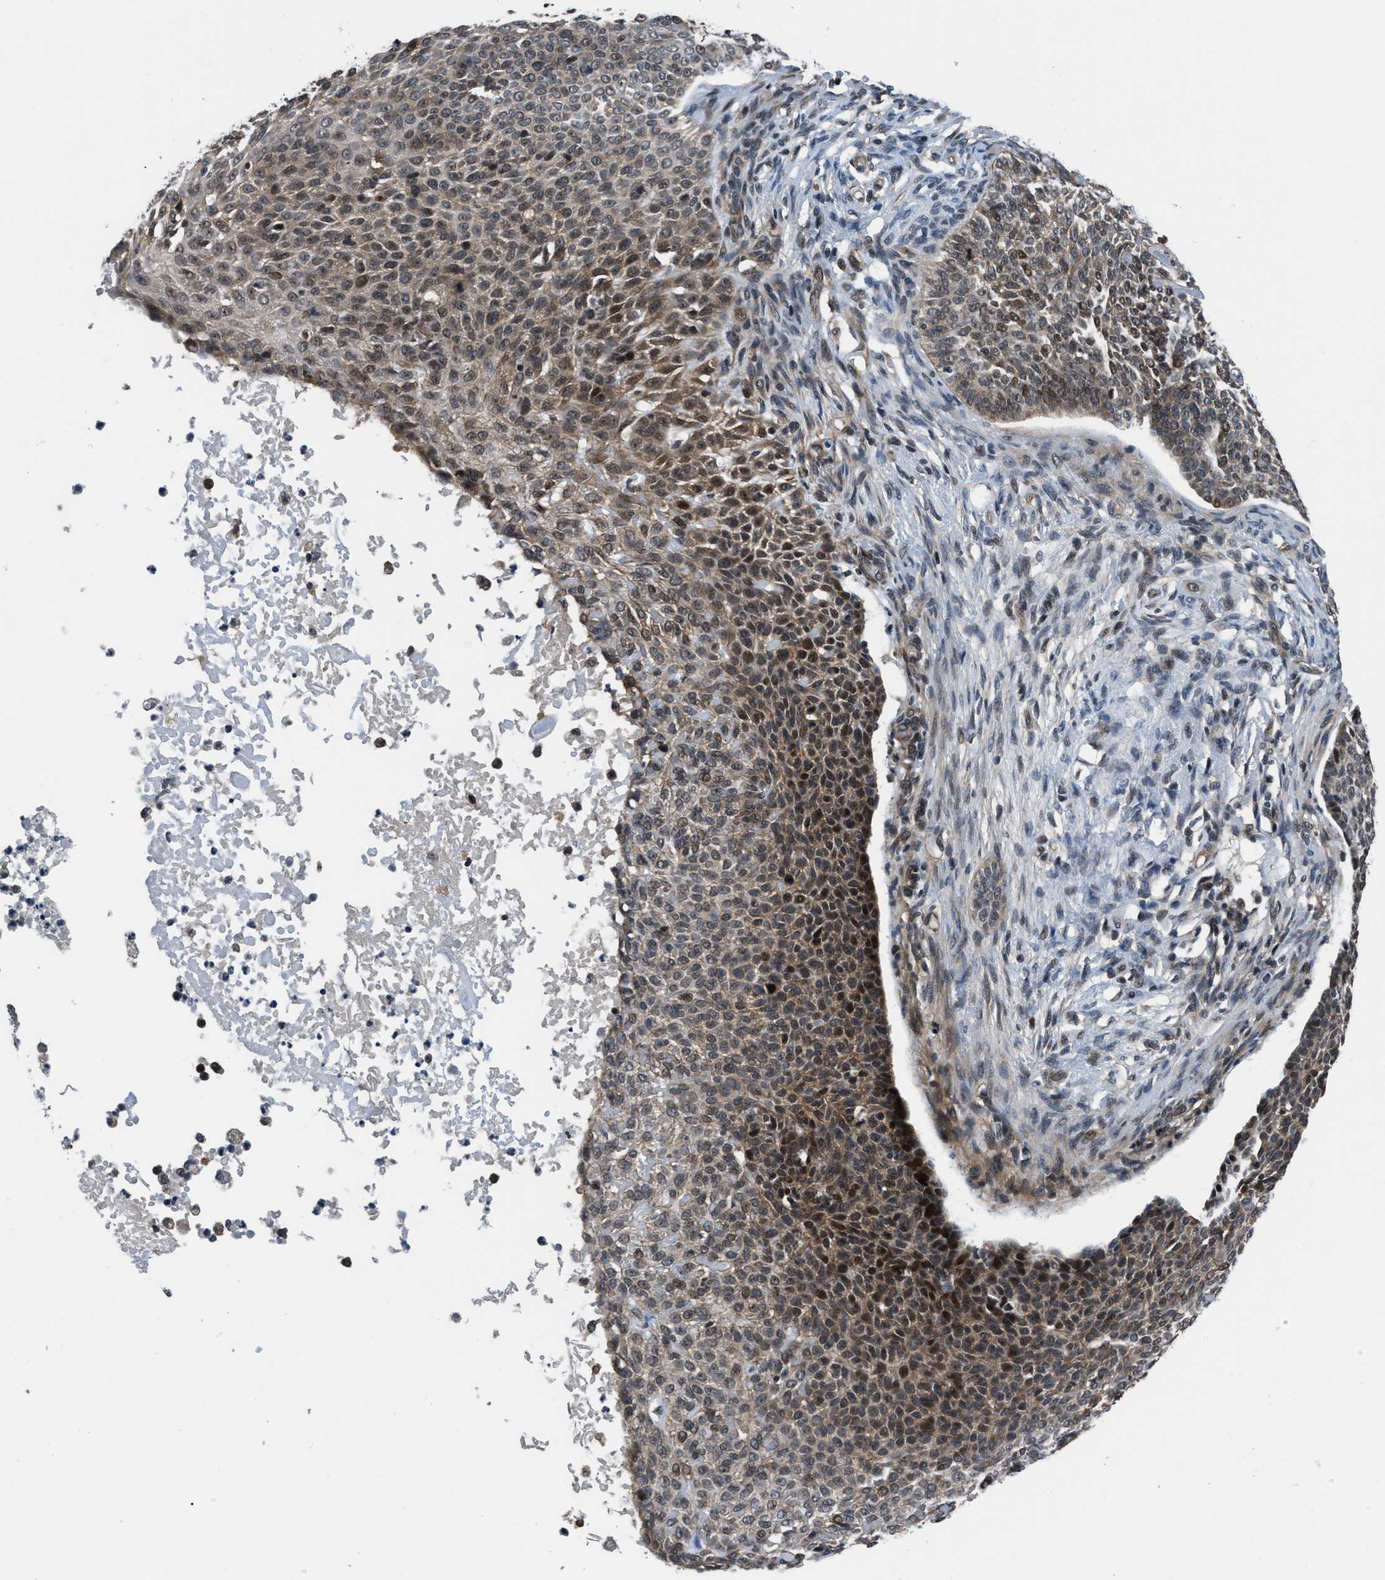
{"staining": {"intensity": "moderate", "quantity": ">75%", "location": "cytoplasmic/membranous,nuclear"}, "tissue": "skin cancer", "cell_type": "Tumor cells", "image_type": "cancer", "snomed": [{"axis": "morphology", "description": "Normal tissue, NOS"}, {"axis": "morphology", "description": "Basal cell carcinoma"}, {"axis": "topography", "description": "Skin"}], "caption": "Tumor cells exhibit moderate cytoplasmic/membranous and nuclear positivity in approximately >75% of cells in skin cancer (basal cell carcinoma). (Brightfield microscopy of DAB IHC at high magnification).", "gene": "SETD5", "patient": {"sex": "male", "age": 87}}